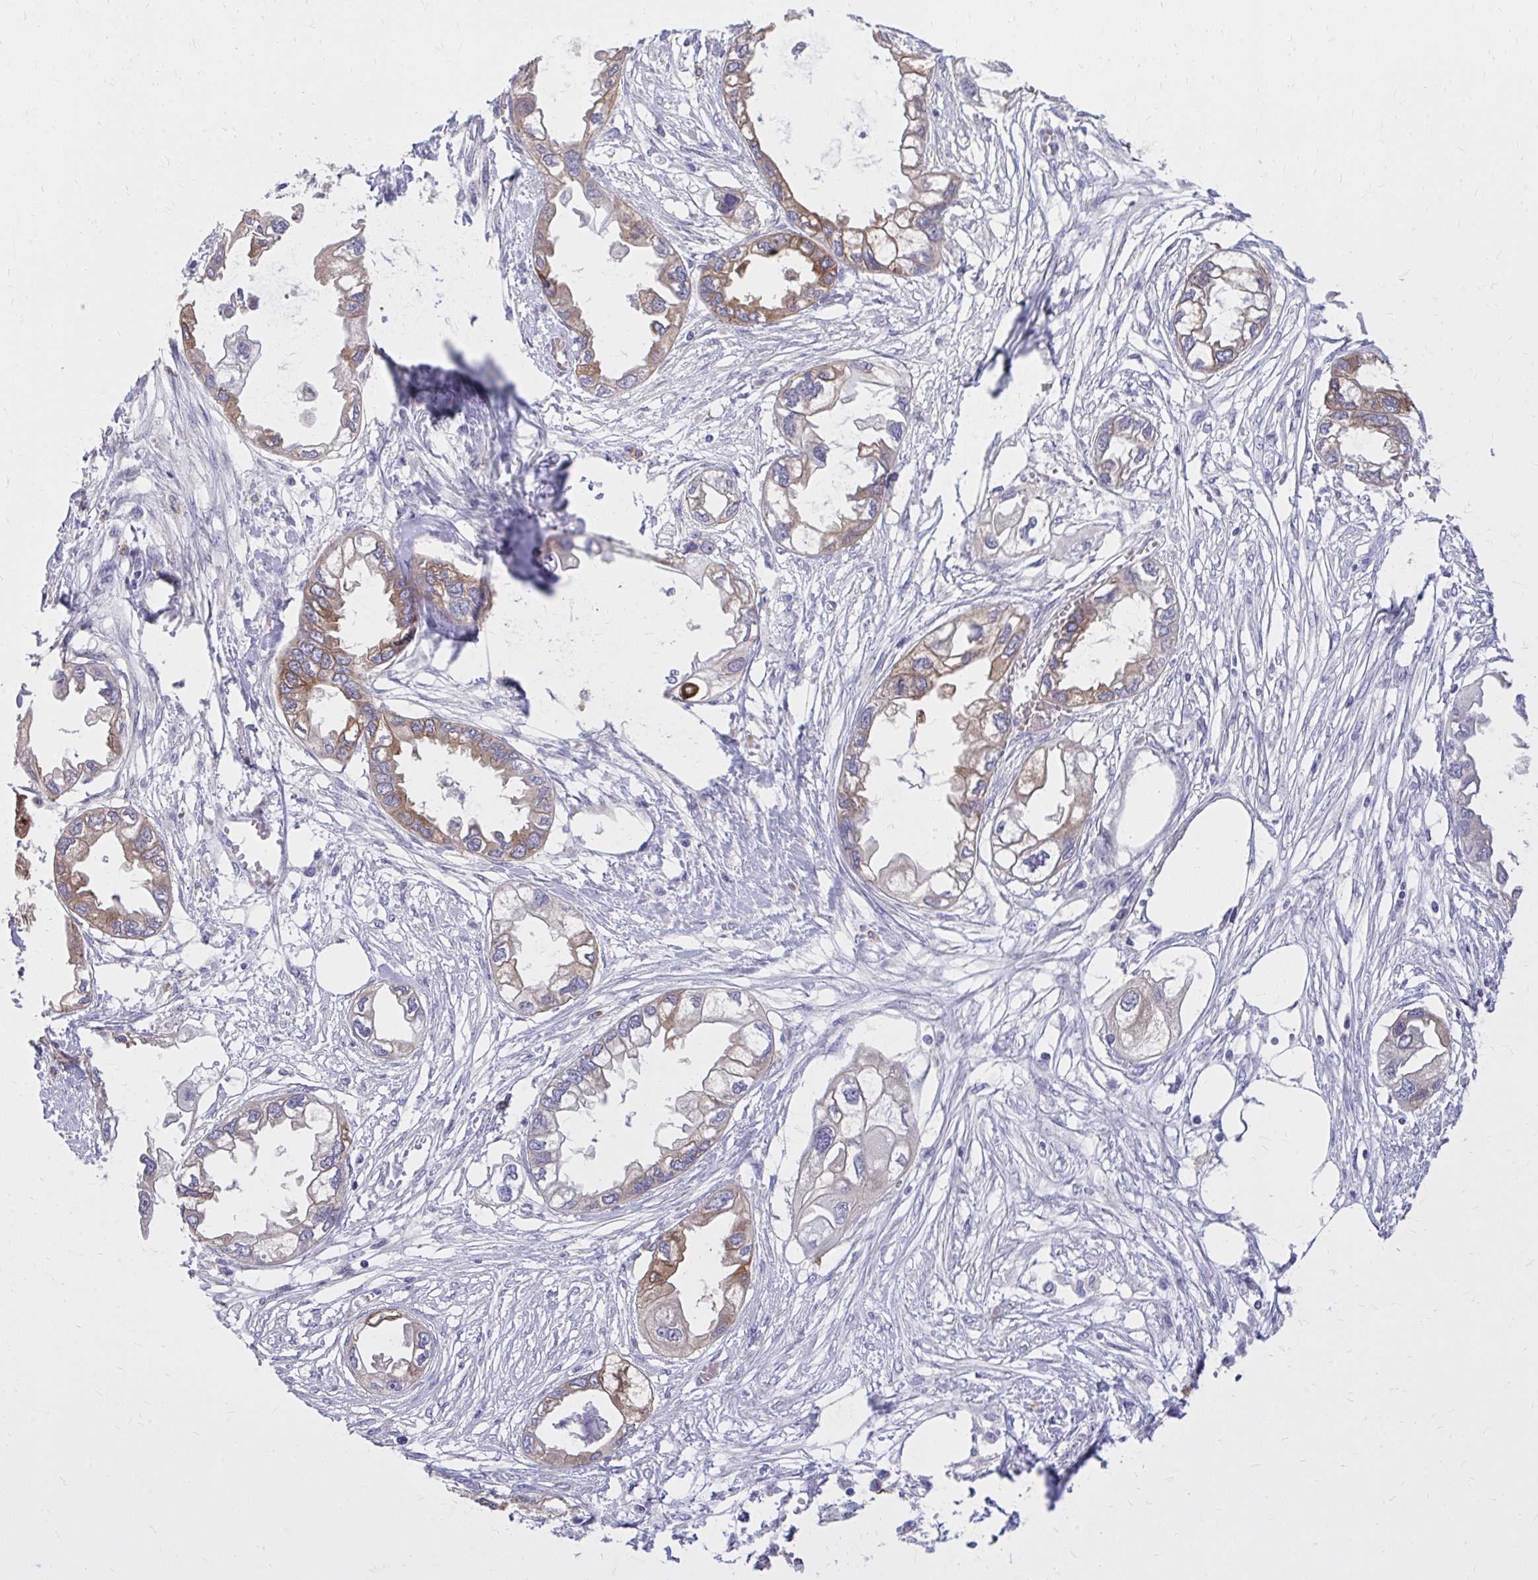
{"staining": {"intensity": "moderate", "quantity": "25%-75%", "location": "cytoplasmic/membranous"}, "tissue": "endometrial cancer", "cell_type": "Tumor cells", "image_type": "cancer", "snomed": [{"axis": "morphology", "description": "Adenocarcinoma, NOS"}, {"axis": "morphology", "description": "Adenocarcinoma, metastatic, NOS"}, {"axis": "topography", "description": "Adipose tissue"}, {"axis": "topography", "description": "Endometrium"}], "caption": "IHC (DAB (3,3'-diaminobenzidine)) staining of human endometrial cancer (adenocarcinoma) reveals moderate cytoplasmic/membranous protein positivity in approximately 25%-75% of tumor cells.", "gene": "EPB41L1", "patient": {"sex": "female", "age": 67}}